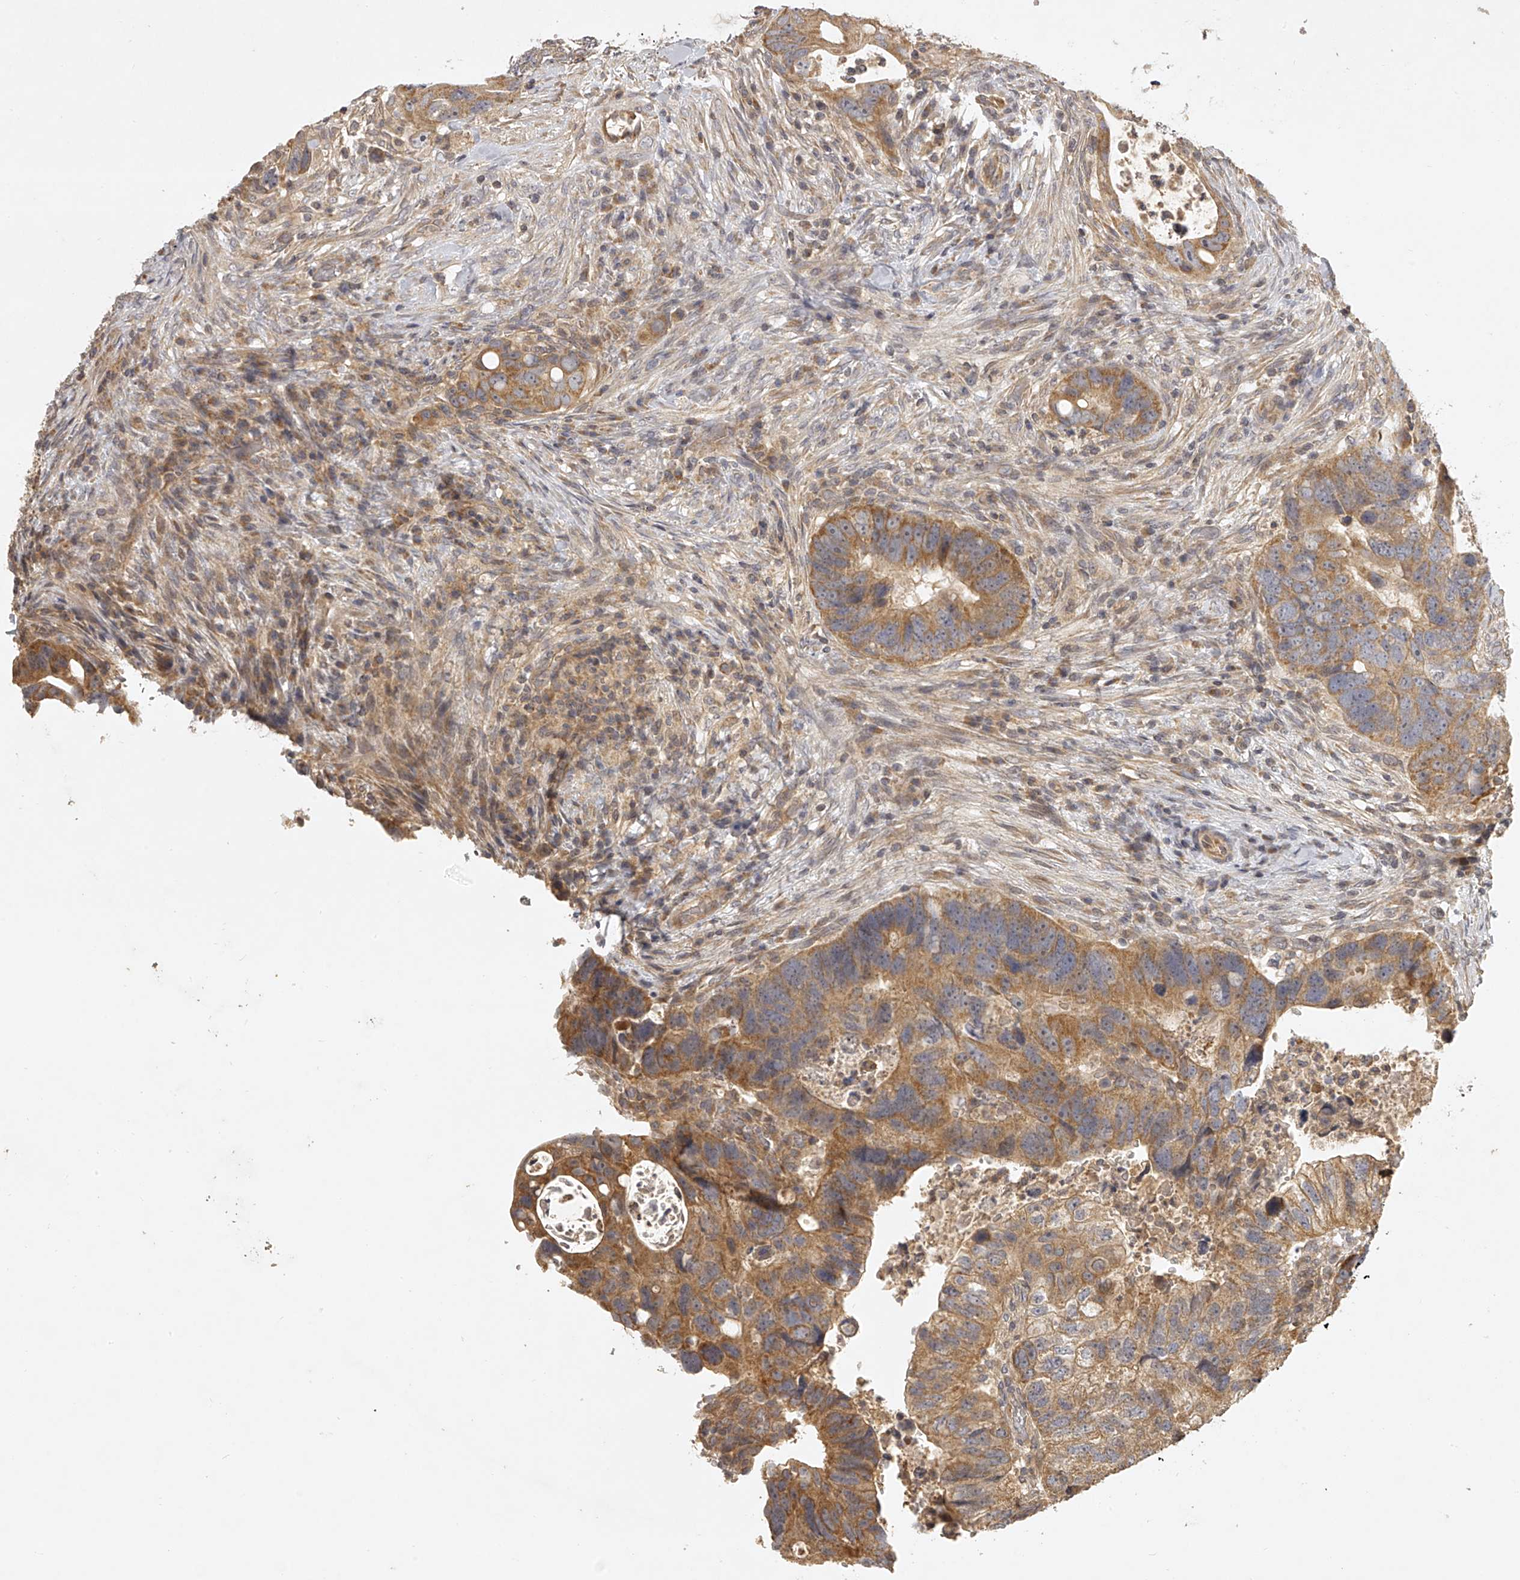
{"staining": {"intensity": "moderate", "quantity": ">75%", "location": "cytoplasmic/membranous"}, "tissue": "colorectal cancer", "cell_type": "Tumor cells", "image_type": "cancer", "snomed": [{"axis": "morphology", "description": "Adenocarcinoma, NOS"}, {"axis": "topography", "description": "Rectum"}], "caption": "Protein staining displays moderate cytoplasmic/membranous positivity in about >75% of tumor cells in colorectal cancer (adenocarcinoma).", "gene": "NFS1", "patient": {"sex": "male", "age": 59}}